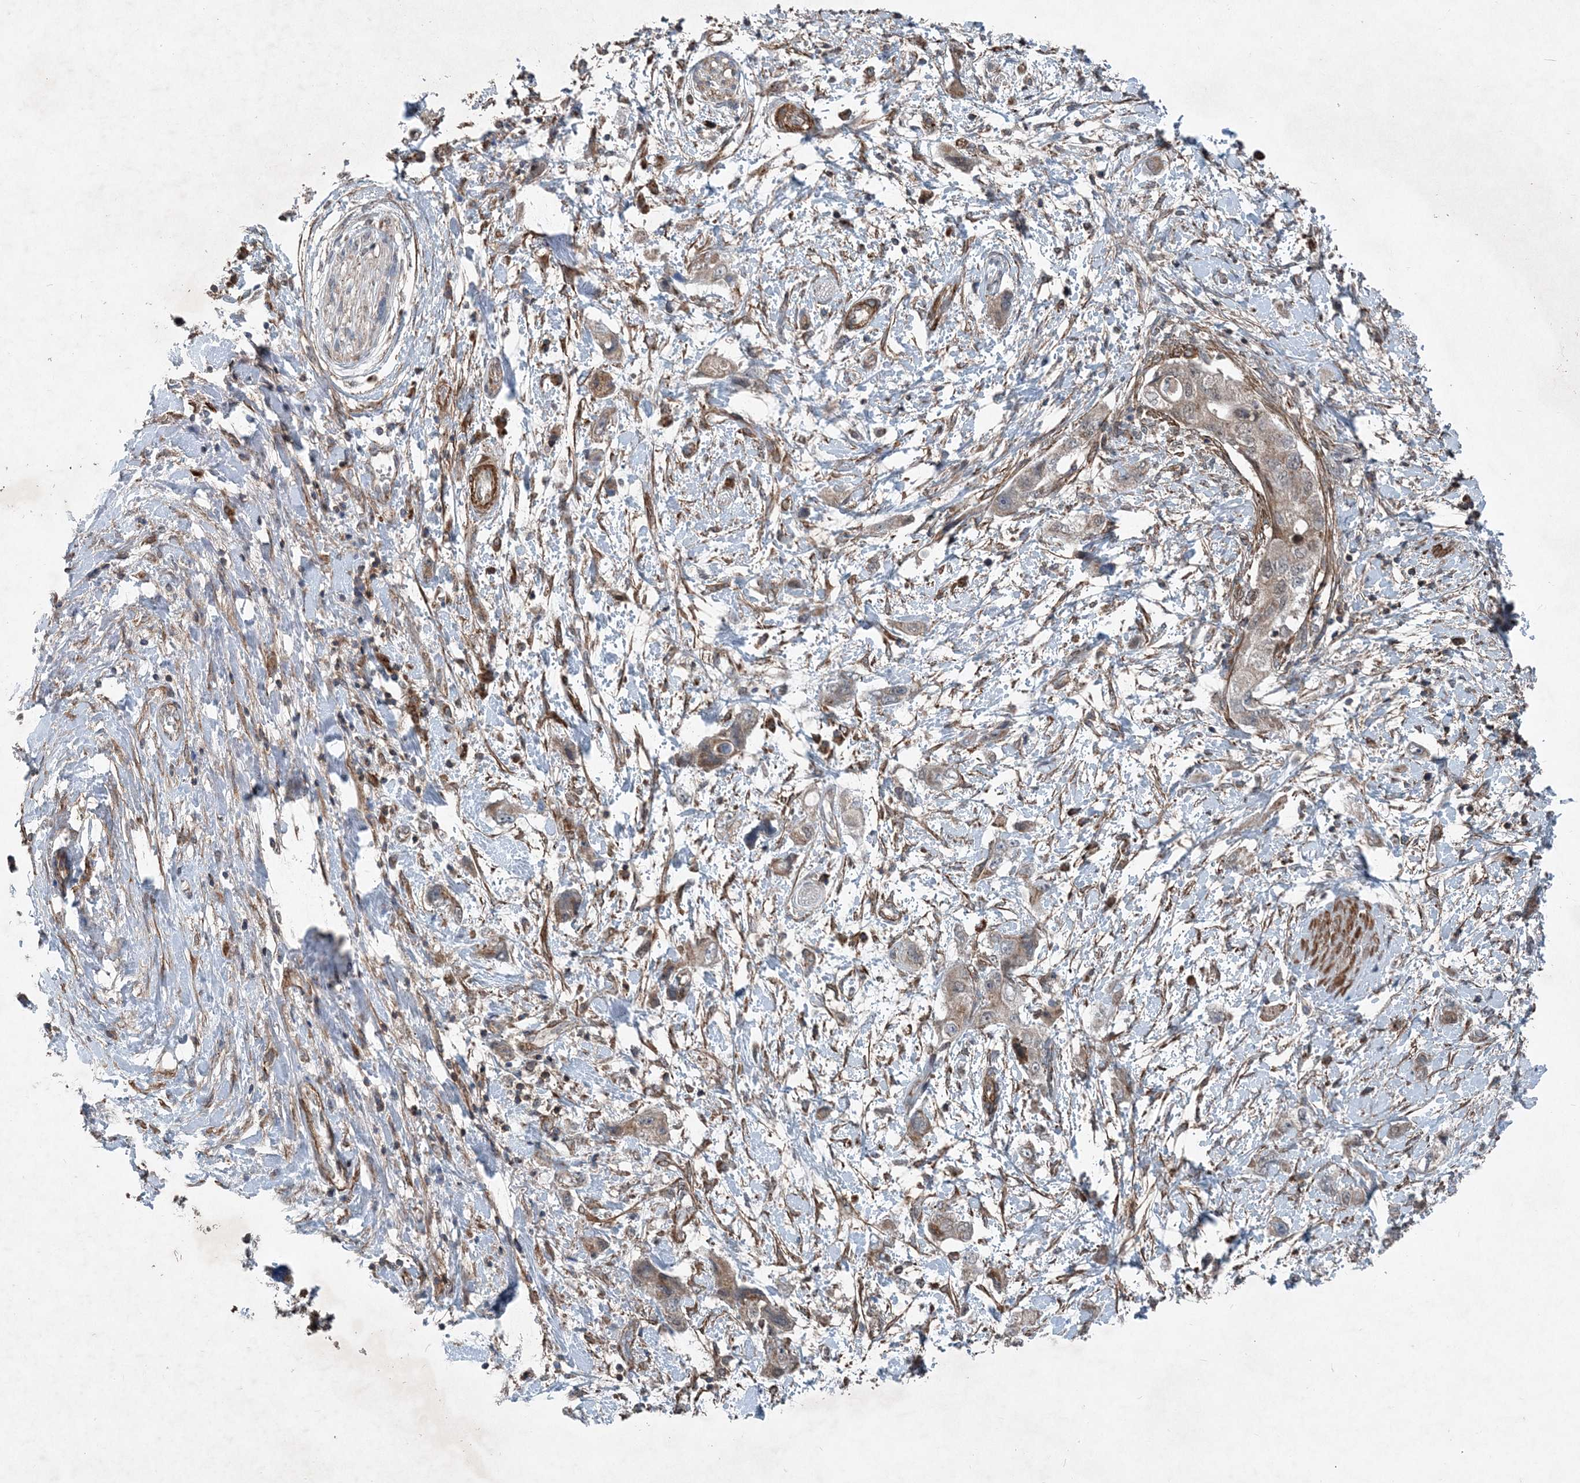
{"staining": {"intensity": "moderate", "quantity": "25%-75%", "location": "cytoplasmic/membranous"}, "tissue": "pancreatic cancer", "cell_type": "Tumor cells", "image_type": "cancer", "snomed": [{"axis": "morphology", "description": "Adenocarcinoma, NOS"}, {"axis": "topography", "description": "Pancreas"}], "caption": "High-power microscopy captured an immunohistochemistry image of pancreatic cancer (adenocarcinoma), revealing moderate cytoplasmic/membranous positivity in approximately 25%-75% of tumor cells. (DAB IHC, brown staining for protein, blue staining for nuclei).", "gene": "NDUFA2", "patient": {"sex": "female", "age": 73}}